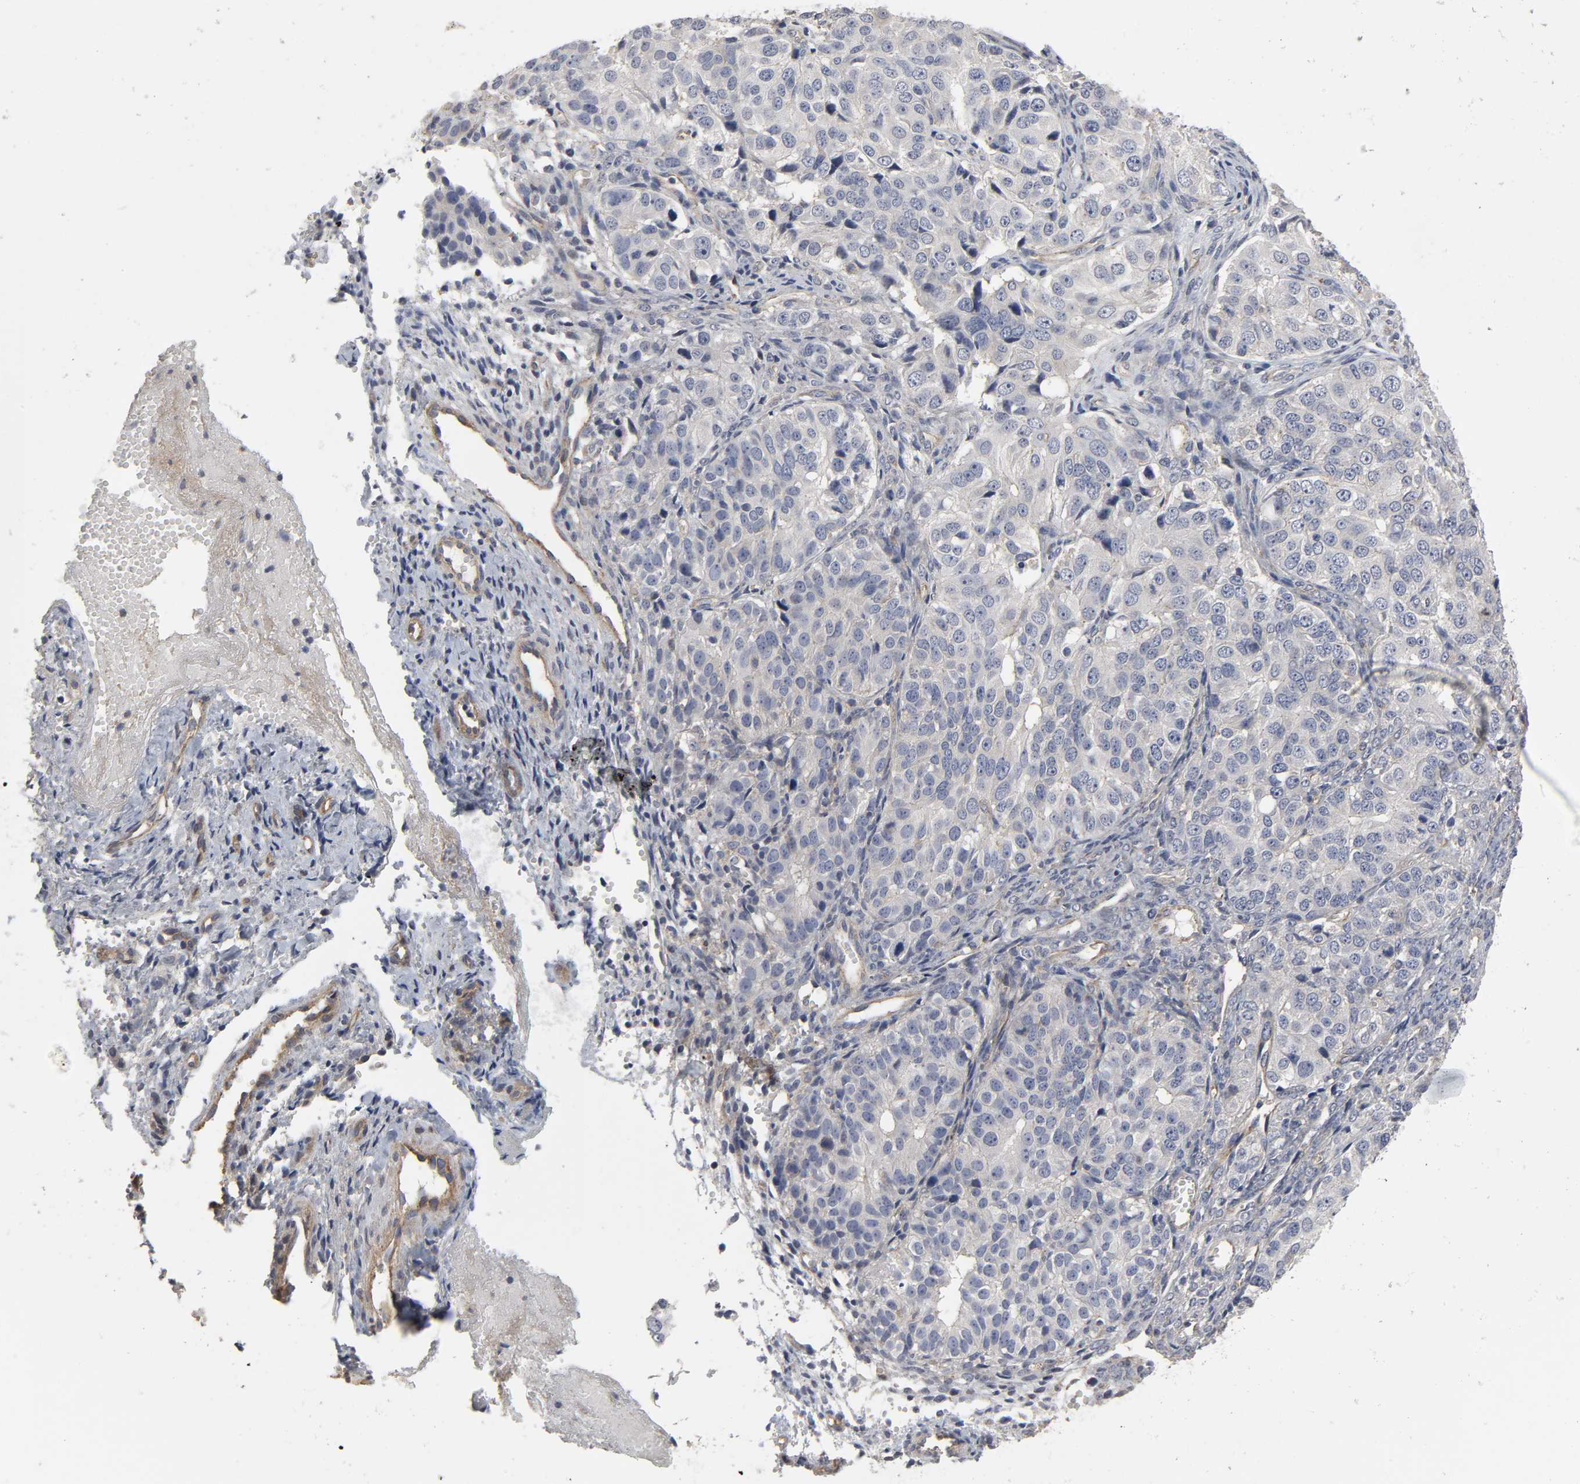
{"staining": {"intensity": "negative", "quantity": "none", "location": "none"}, "tissue": "ovarian cancer", "cell_type": "Tumor cells", "image_type": "cancer", "snomed": [{"axis": "morphology", "description": "Carcinoma, endometroid"}, {"axis": "topography", "description": "Ovary"}], "caption": "The IHC image has no significant positivity in tumor cells of ovarian endometroid carcinoma tissue. Nuclei are stained in blue.", "gene": "SH3GLB1", "patient": {"sex": "female", "age": 51}}